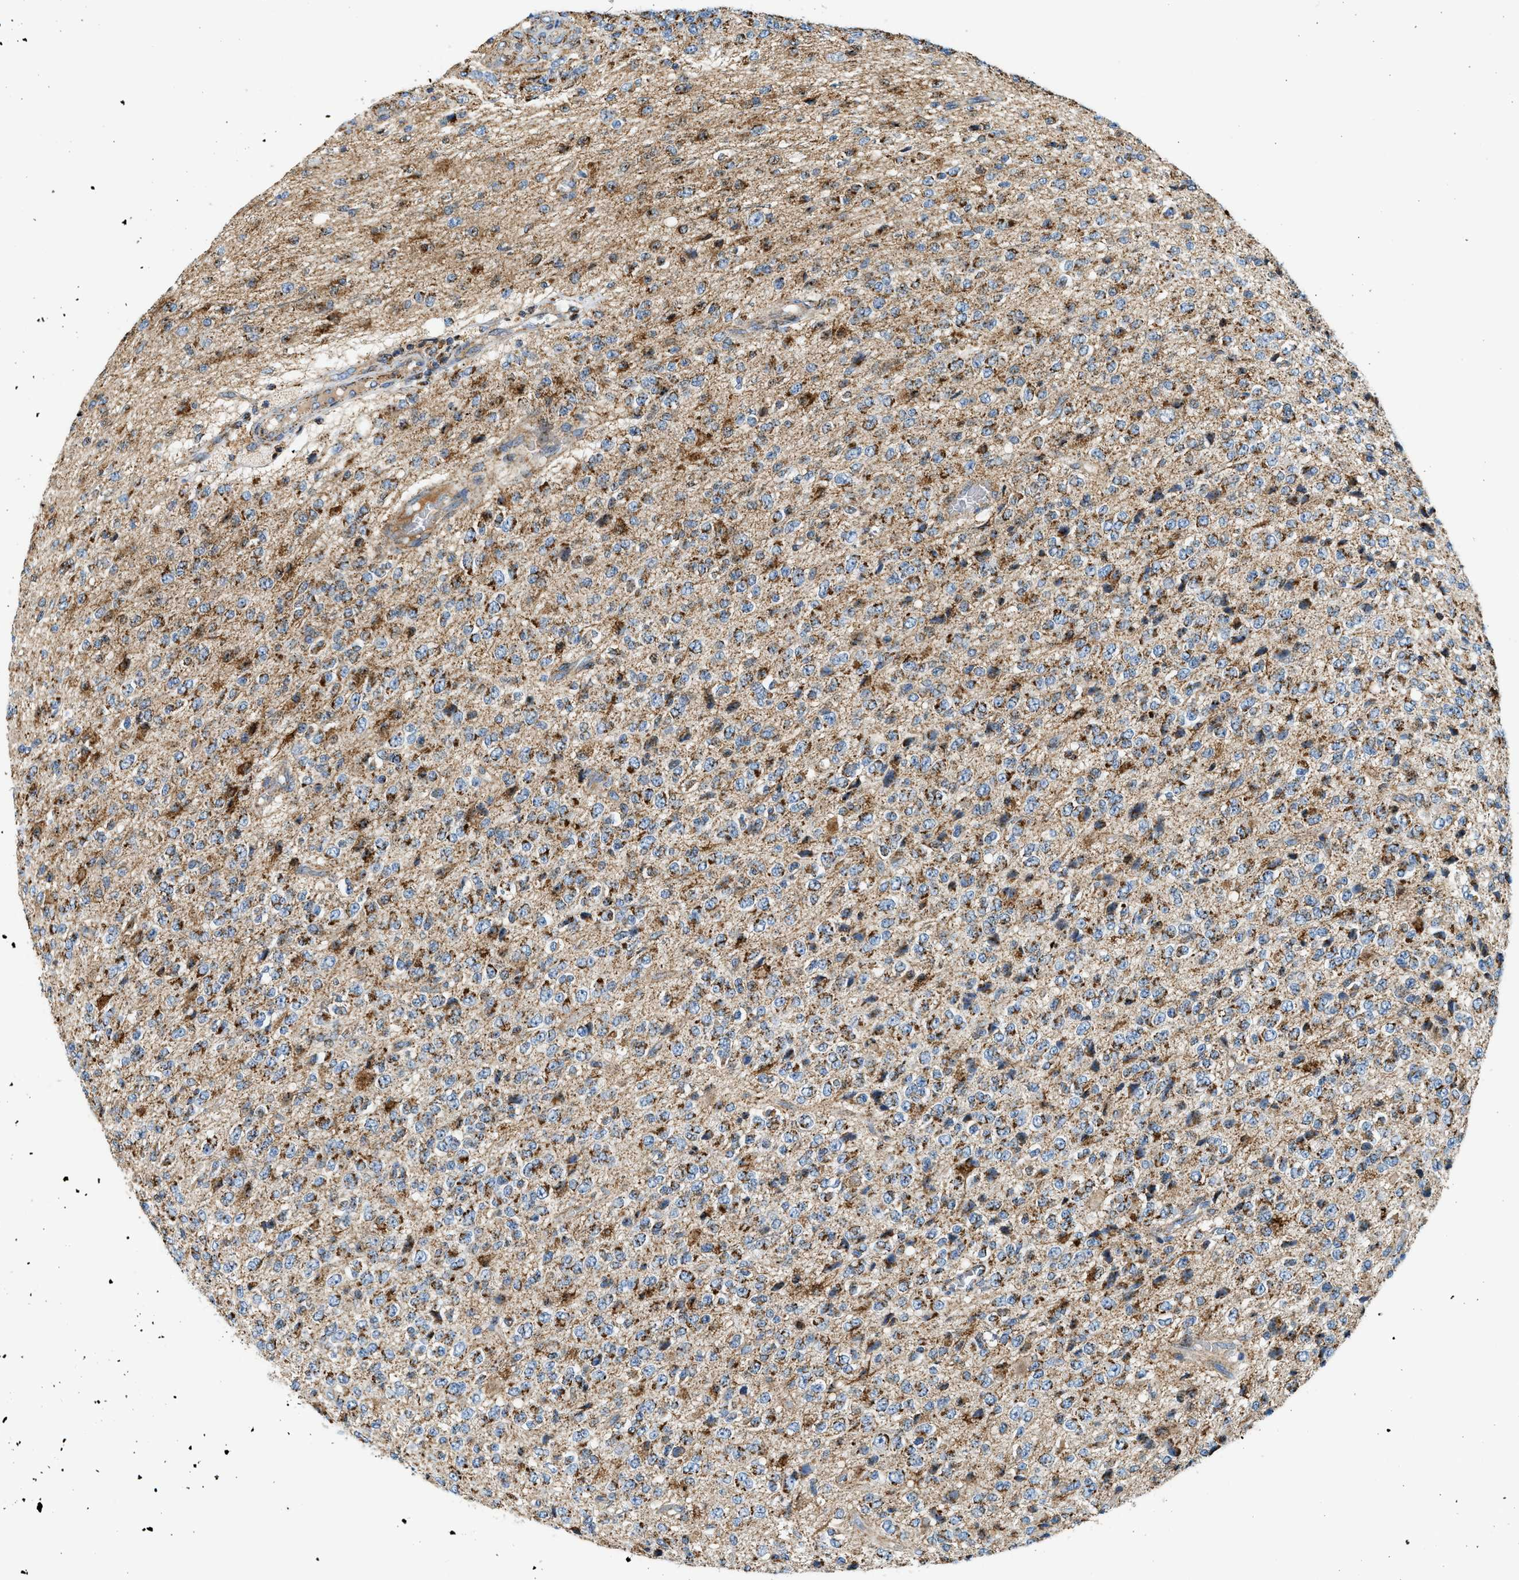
{"staining": {"intensity": "moderate", "quantity": "25%-75%", "location": "cytoplasmic/membranous"}, "tissue": "glioma", "cell_type": "Tumor cells", "image_type": "cancer", "snomed": [{"axis": "morphology", "description": "Glioma, malignant, High grade"}, {"axis": "topography", "description": "pancreas cauda"}], "caption": "Protein staining of malignant glioma (high-grade) tissue exhibits moderate cytoplasmic/membranous expression in approximately 25%-75% of tumor cells.", "gene": "KCNMB3", "patient": {"sex": "male", "age": 60}}